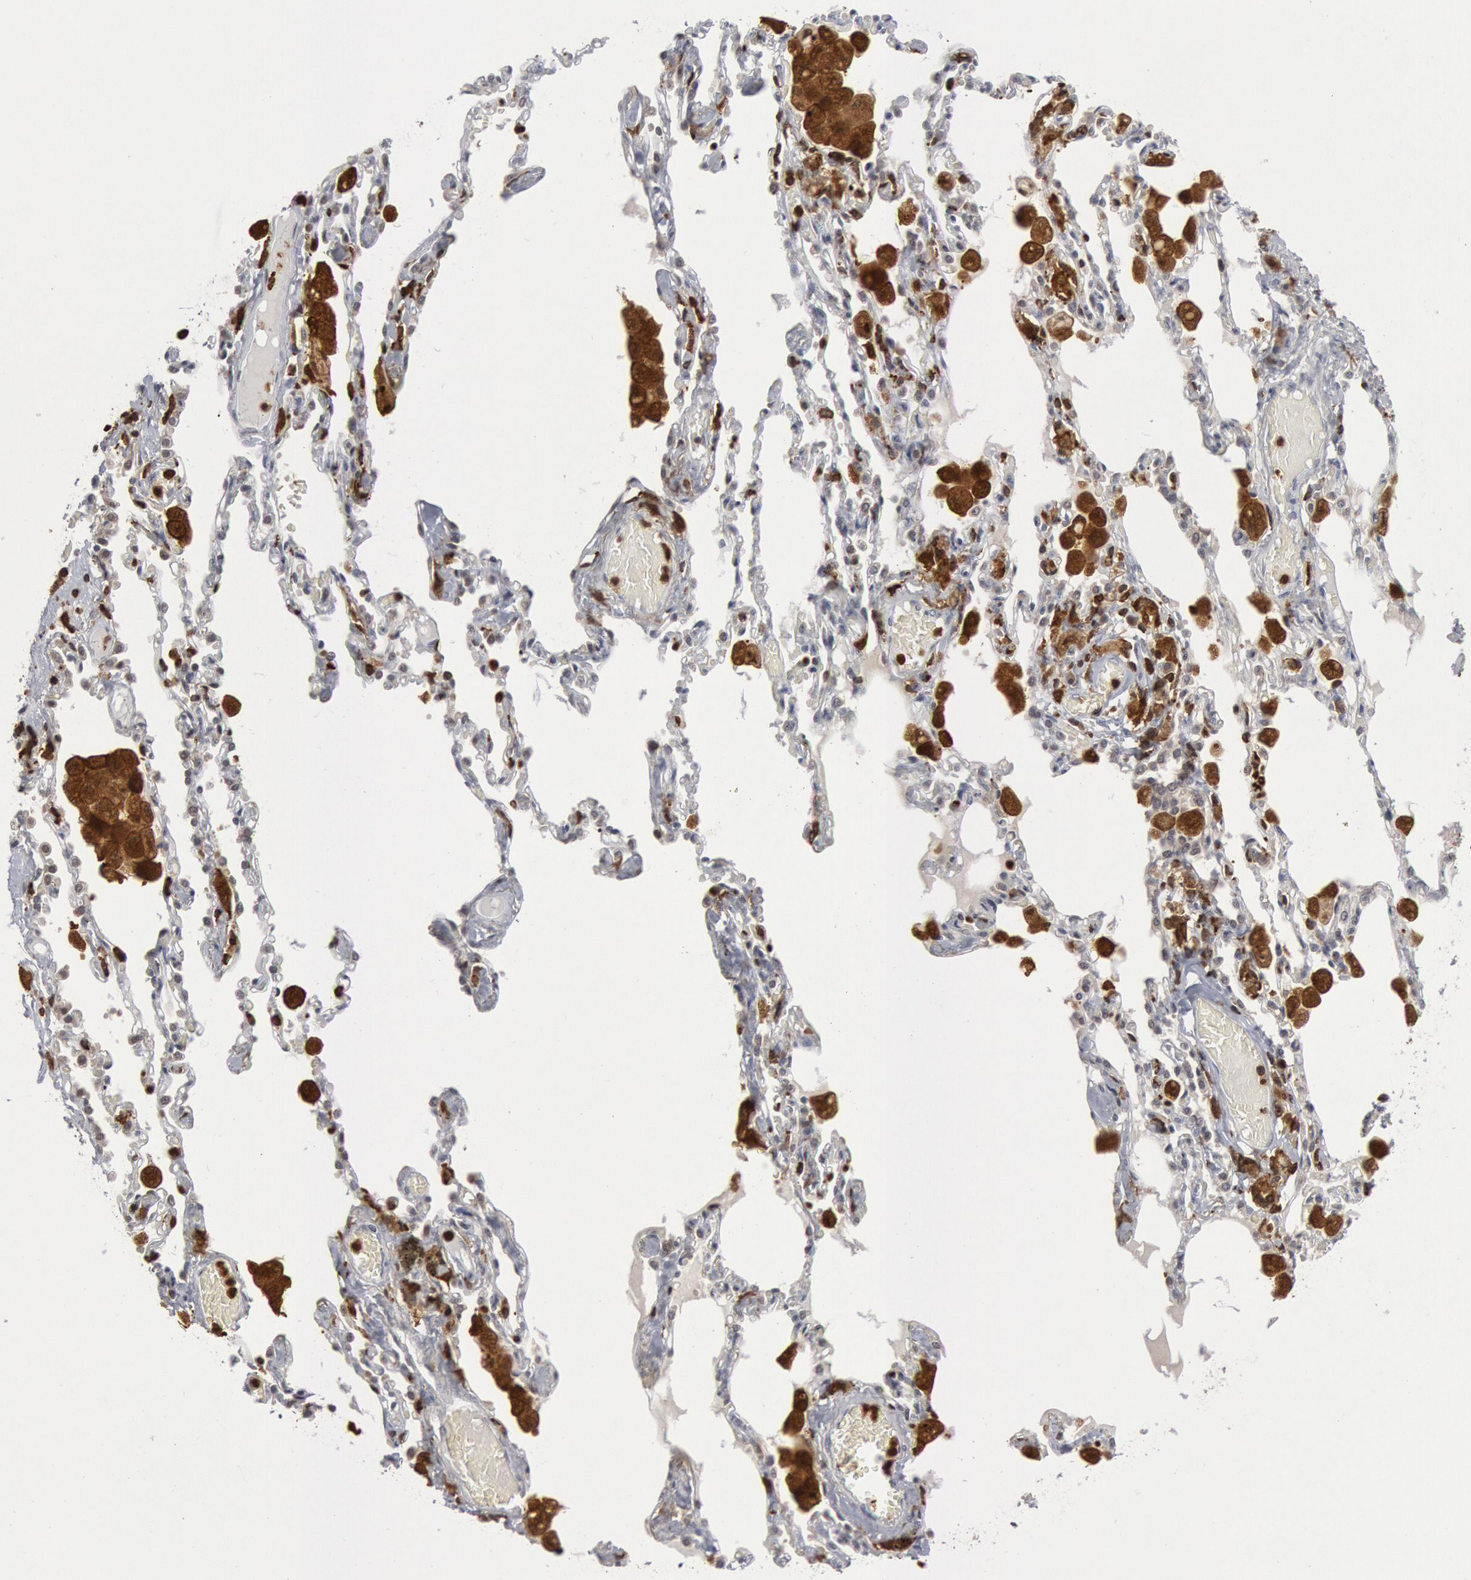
{"staining": {"intensity": "moderate", "quantity": ">75%", "location": "cytoplasmic/membranous"}, "tissue": "bronchus", "cell_type": "Respiratory epithelial cells", "image_type": "normal", "snomed": [{"axis": "morphology", "description": "Normal tissue, NOS"}, {"axis": "morphology", "description": "Squamous cell carcinoma, NOS"}, {"axis": "topography", "description": "Bronchus"}, {"axis": "topography", "description": "Lung"}], "caption": "Protein expression analysis of normal human bronchus reveals moderate cytoplasmic/membranous positivity in about >75% of respiratory epithelial cells. The staining was performed using DAB, with brown indicating positive protein expression. Nuclei are stained blue with hematoxylin.", "gene": "PTPN6", "patient": {"sex": "female", "age": 47}}